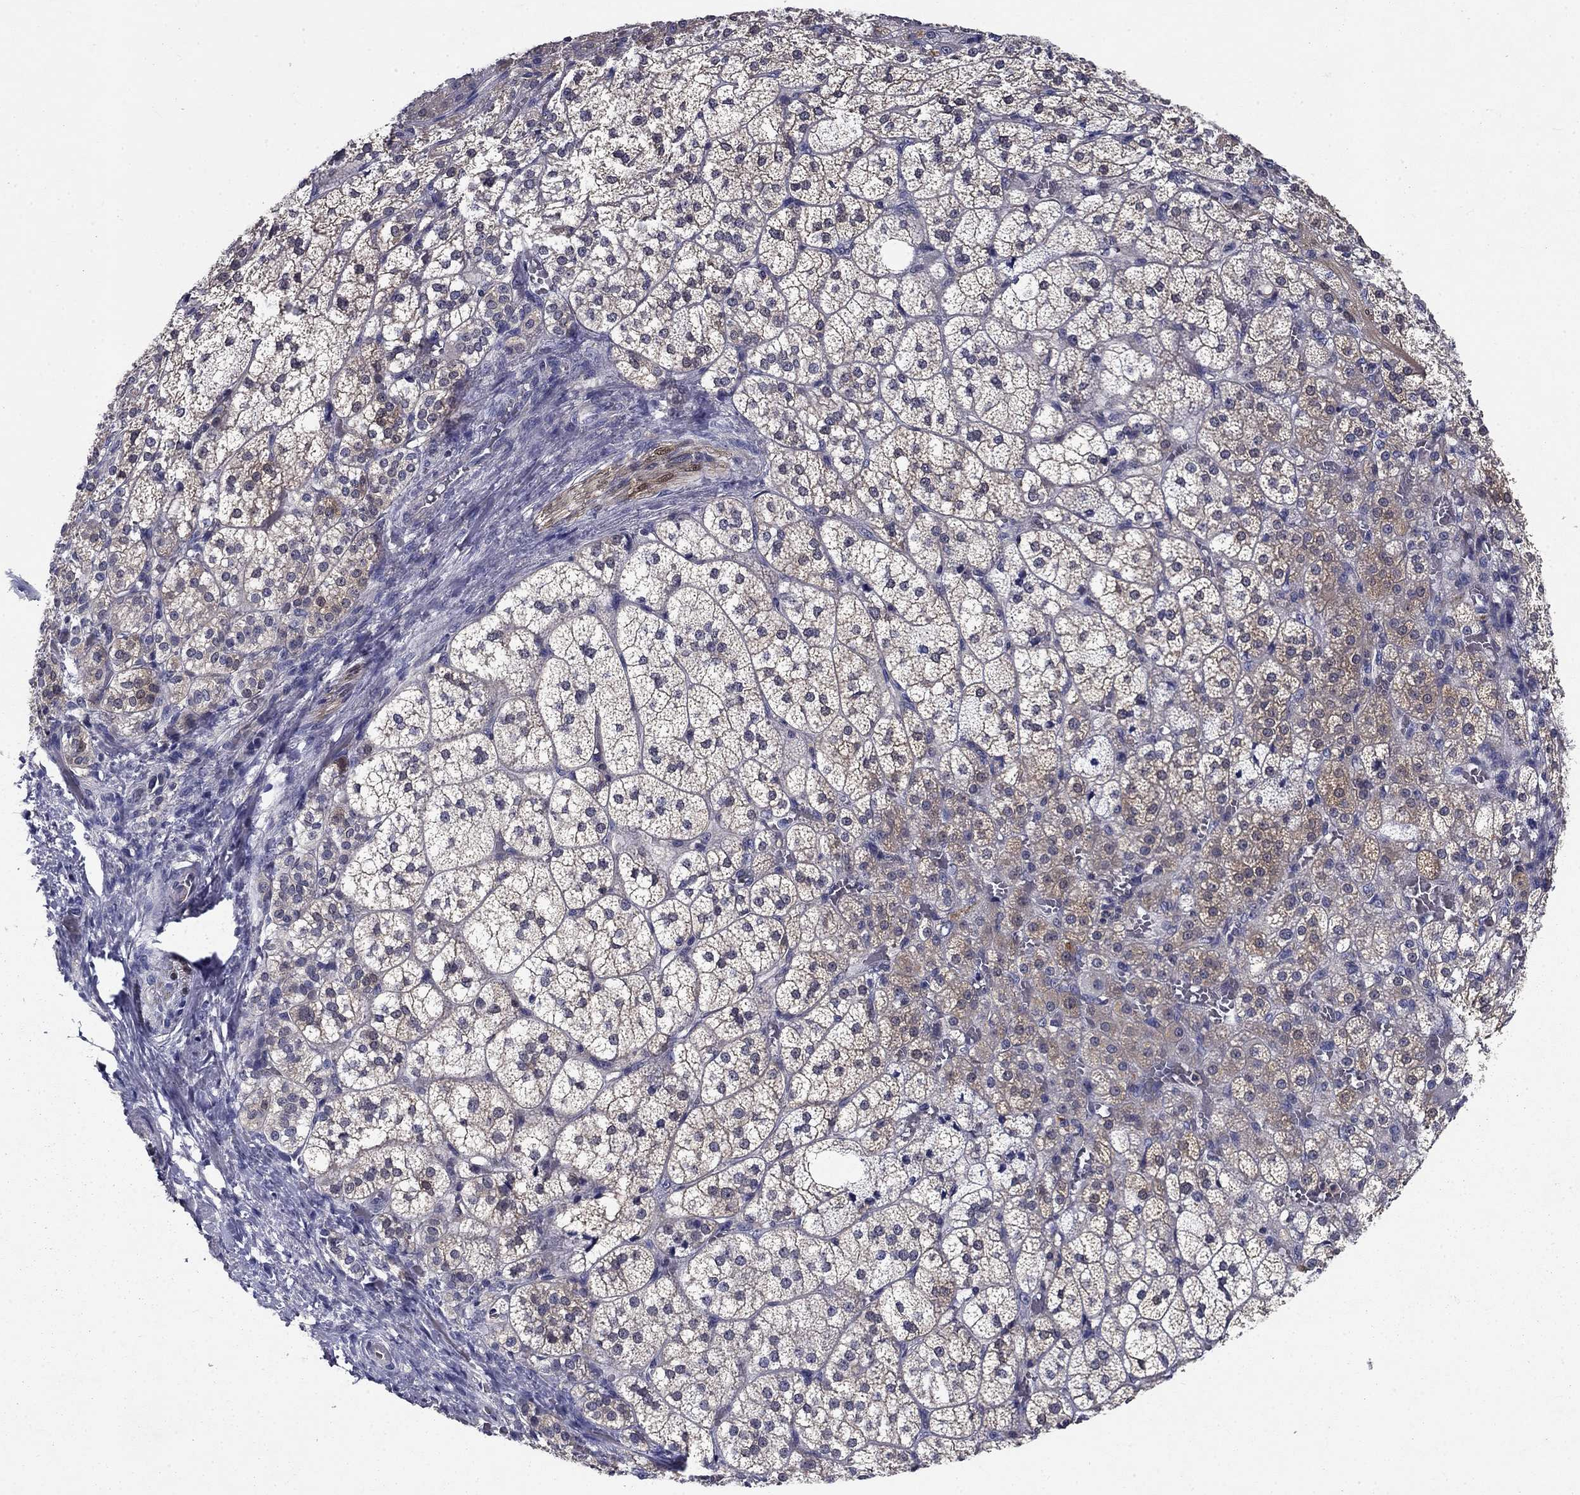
{"staining": {"intensity": "moderate", "quantity": "<25%", "location": "cytoplasmic/membranous"}, "tissue": "adrenal gland", "cell_type": "Glandular cells", "image_type": "normal", "snomed": [{"axis": "morphology", "description": "Normal tissue, NOS"}, {"axis": "topography", "description": "Adrenal gland"}], "caption": "Protein expression analysis of normal human adrenal gland reveals moderate cytoplasmic/membranous staining in about <25% of glandular cells. Using DAB (brown) and hematoxylin (blue) stains, captured at high magnification using brightfield microscopy.", "gene": "GLTP", "patient": {"sex": "female", "age": 60}}